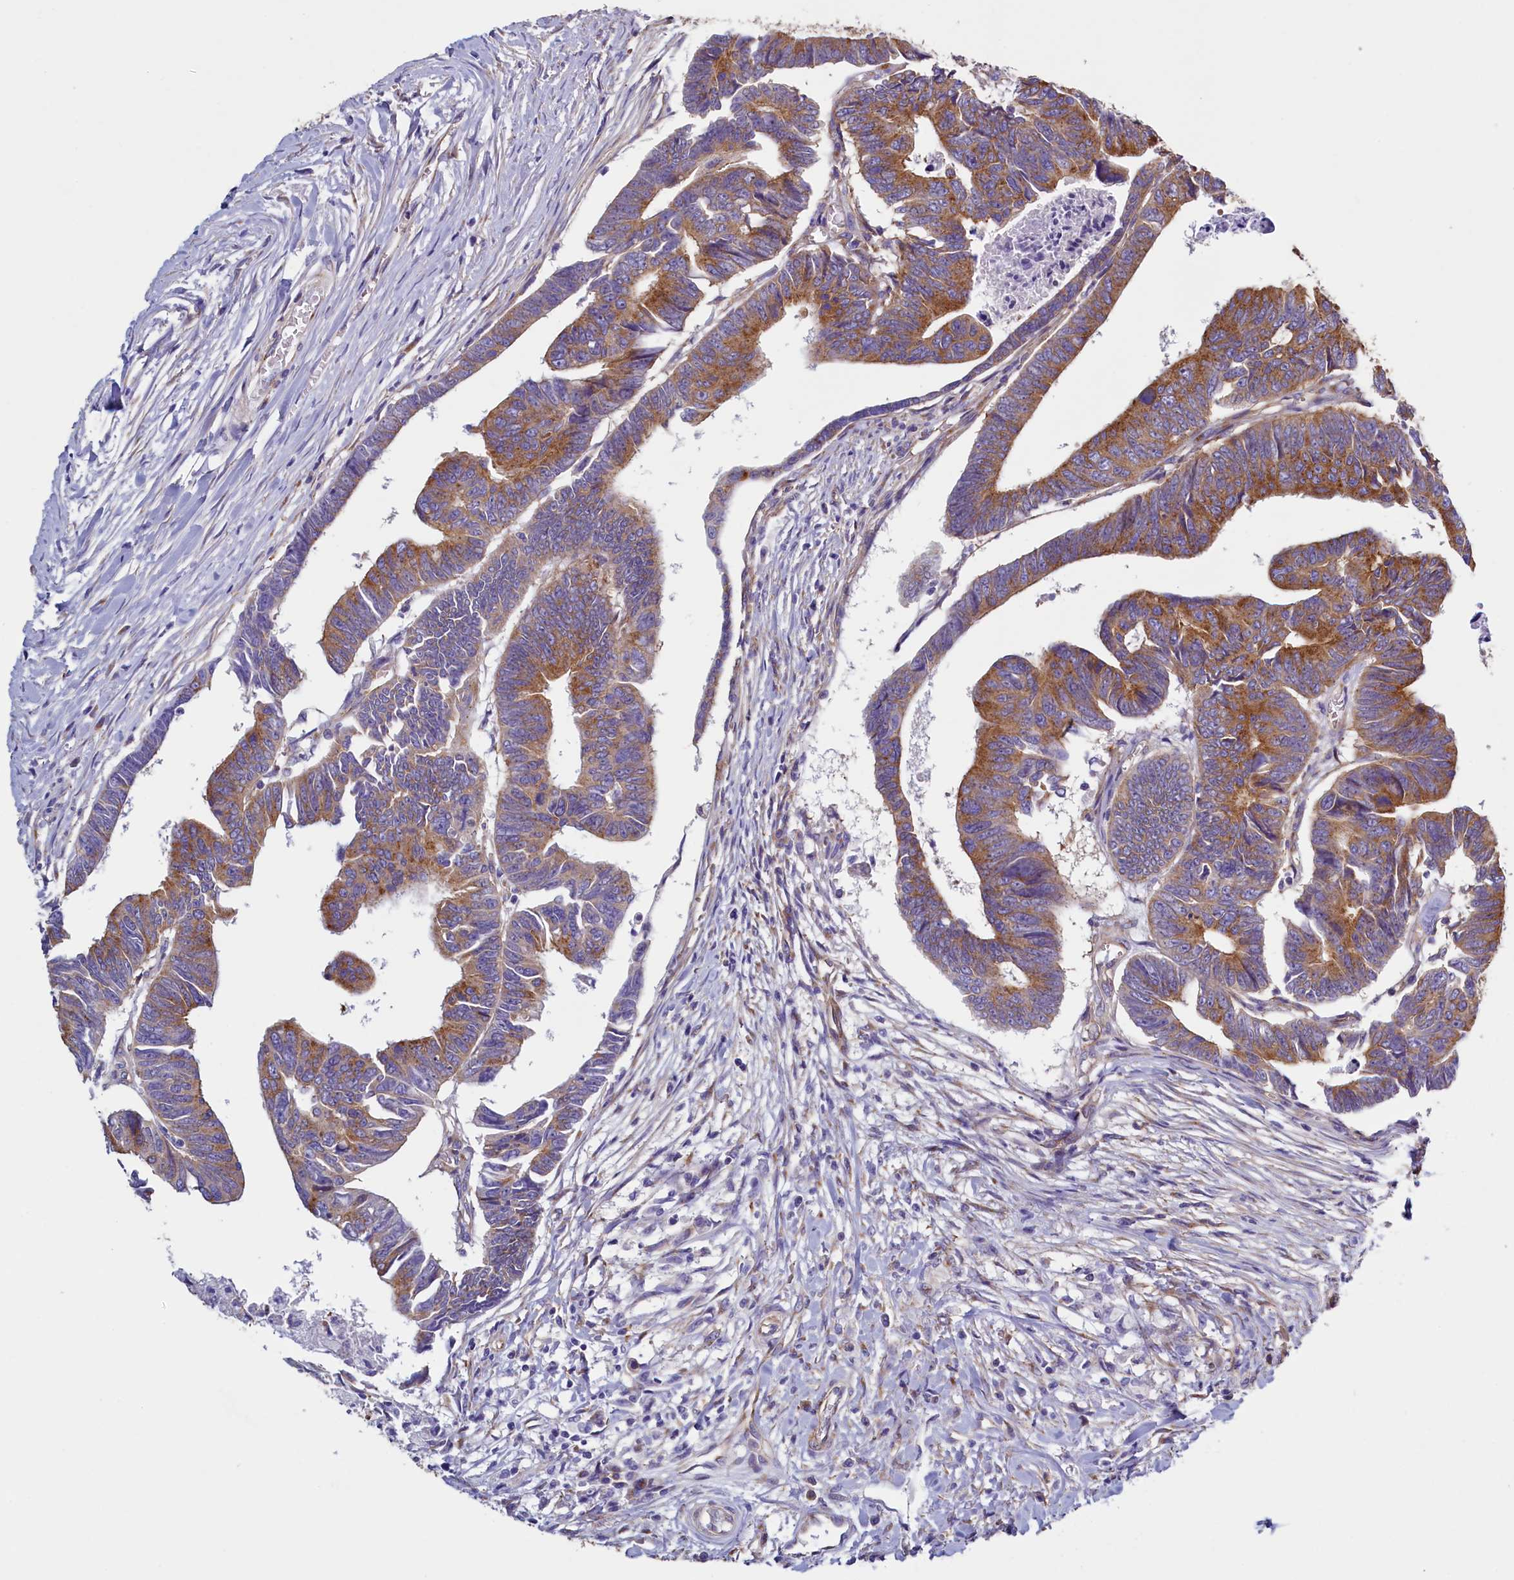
{"staining": {"intensity": "moderate", "quantity": ">75%", "location": "cytoplasmic/membranous"}, "tissue": "colorectal cancer", "cell_type": "Tumor cells", "image_type": "cancer", "snomed": [{"axis": "morphology", "description": "Adenocarcinoma, NOS"}, {"axis": "topography", "description": "Rectum"}], "caption": "IHC of human colorectal cancer (adenocarcinoma) reveals medium levels of moderate cytoplasmic/membranous positivity in approximately >75% of tumor cells. (IHC, brightfield microscopy, high magnification).", "gene": "GPR21", "patient": {"sex": "female", "age": 65}}